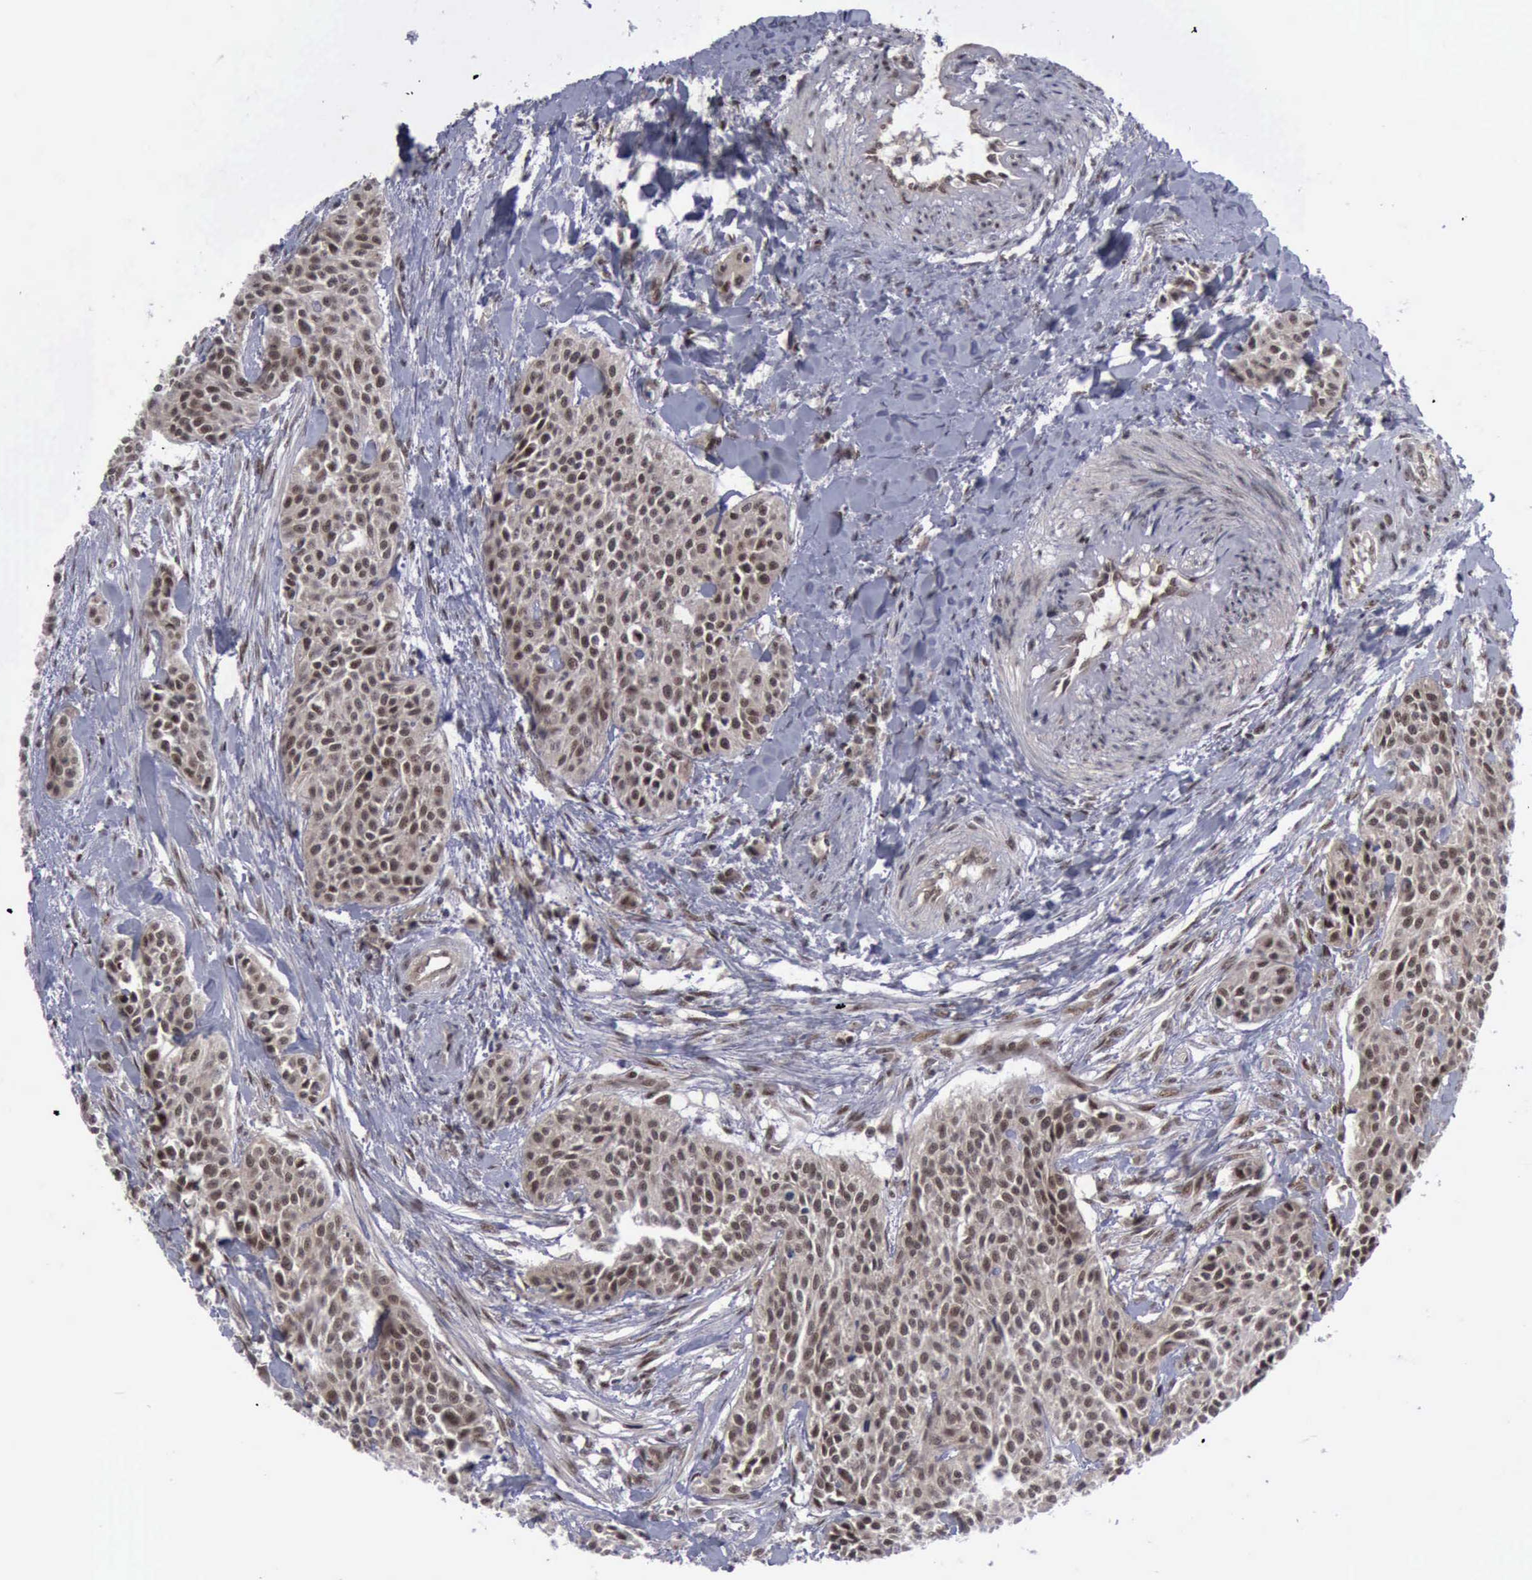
{"staining": {"intensity": "moderate", "quantity": ">75%", "location": "cytoplasmic/membranous,nuclear"}, "tissue": "urothelial cancer", "cell_type": "Tumor cells", "image_type": "cancer", "snomed": [{"axis": "morphology", "description": "Urothelial carcinoma, High grade"}, {"axis": "topography", "description": "Urinary bladder"}], "caption": "Immunohistochemistry (DAB) staining of human urothelial cancer demonstrates moderate cytoplasmic/membranous and nuclear protein staining in about >75% of tumor cells.", "gene": "ATM", "patient": {"sex": "male", "age": 56}}